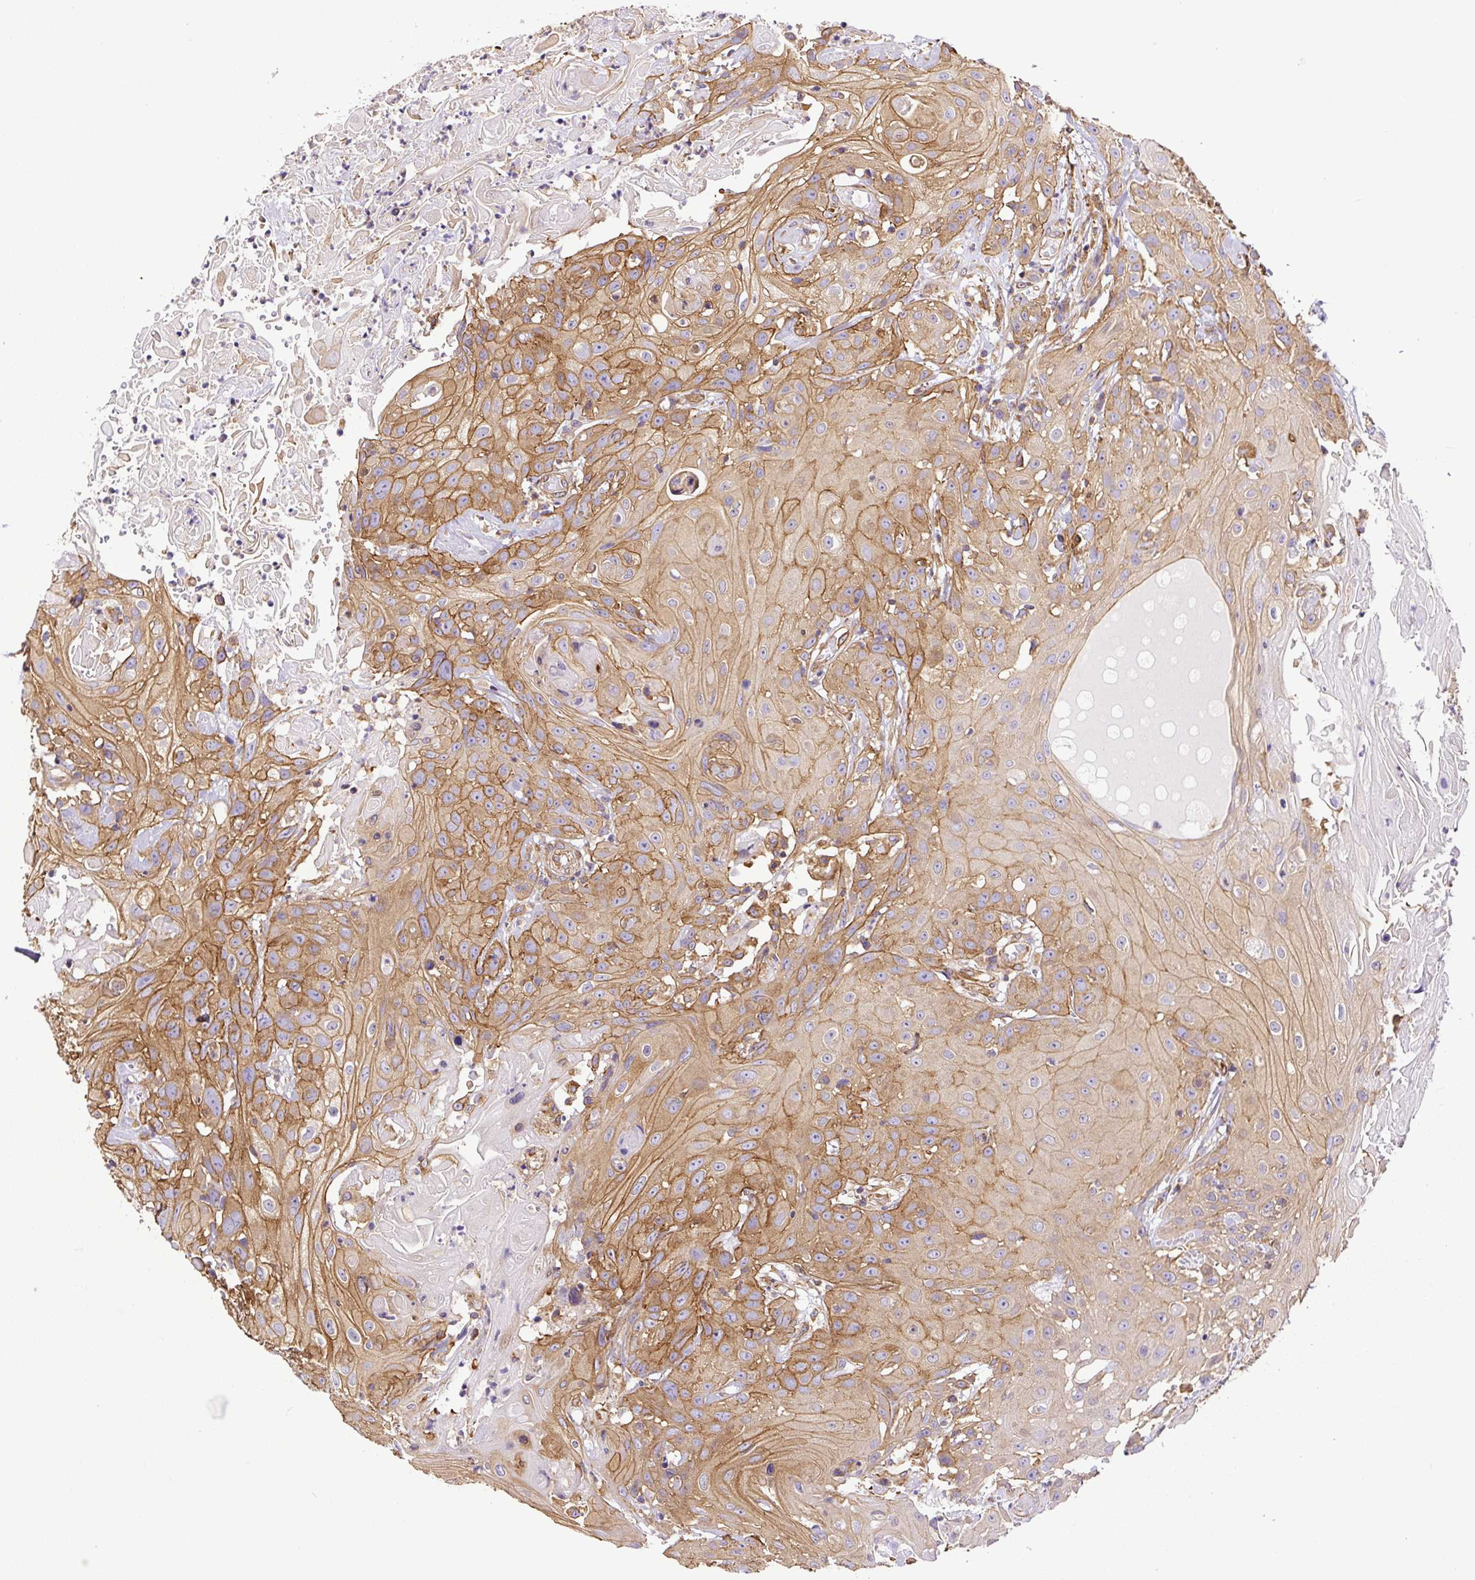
{"staining": {"intensity": "moderate", "quantity": ">75%", "location": "cytoplasmic/membranous"}, "tissue": "head and neck cancer", "cell_type": "Tumor cells", "image_type": "cancer", "snomed": [{"axis": "morphology", "description": "Squamous cell carcinoma, NOS"}, {"axis": "topography", "description": "Skin"}, {"axis": "topography", "description": "Head-Neck"}], "caption": "Protein expression analysis of head and neck squamous cell carcinoma reveals moderate cytoplasmic/membranous expression in approximately >75% of tumor cells.", "gene": "DCTN1", "patient": {"sex": "male", "age": 80}}